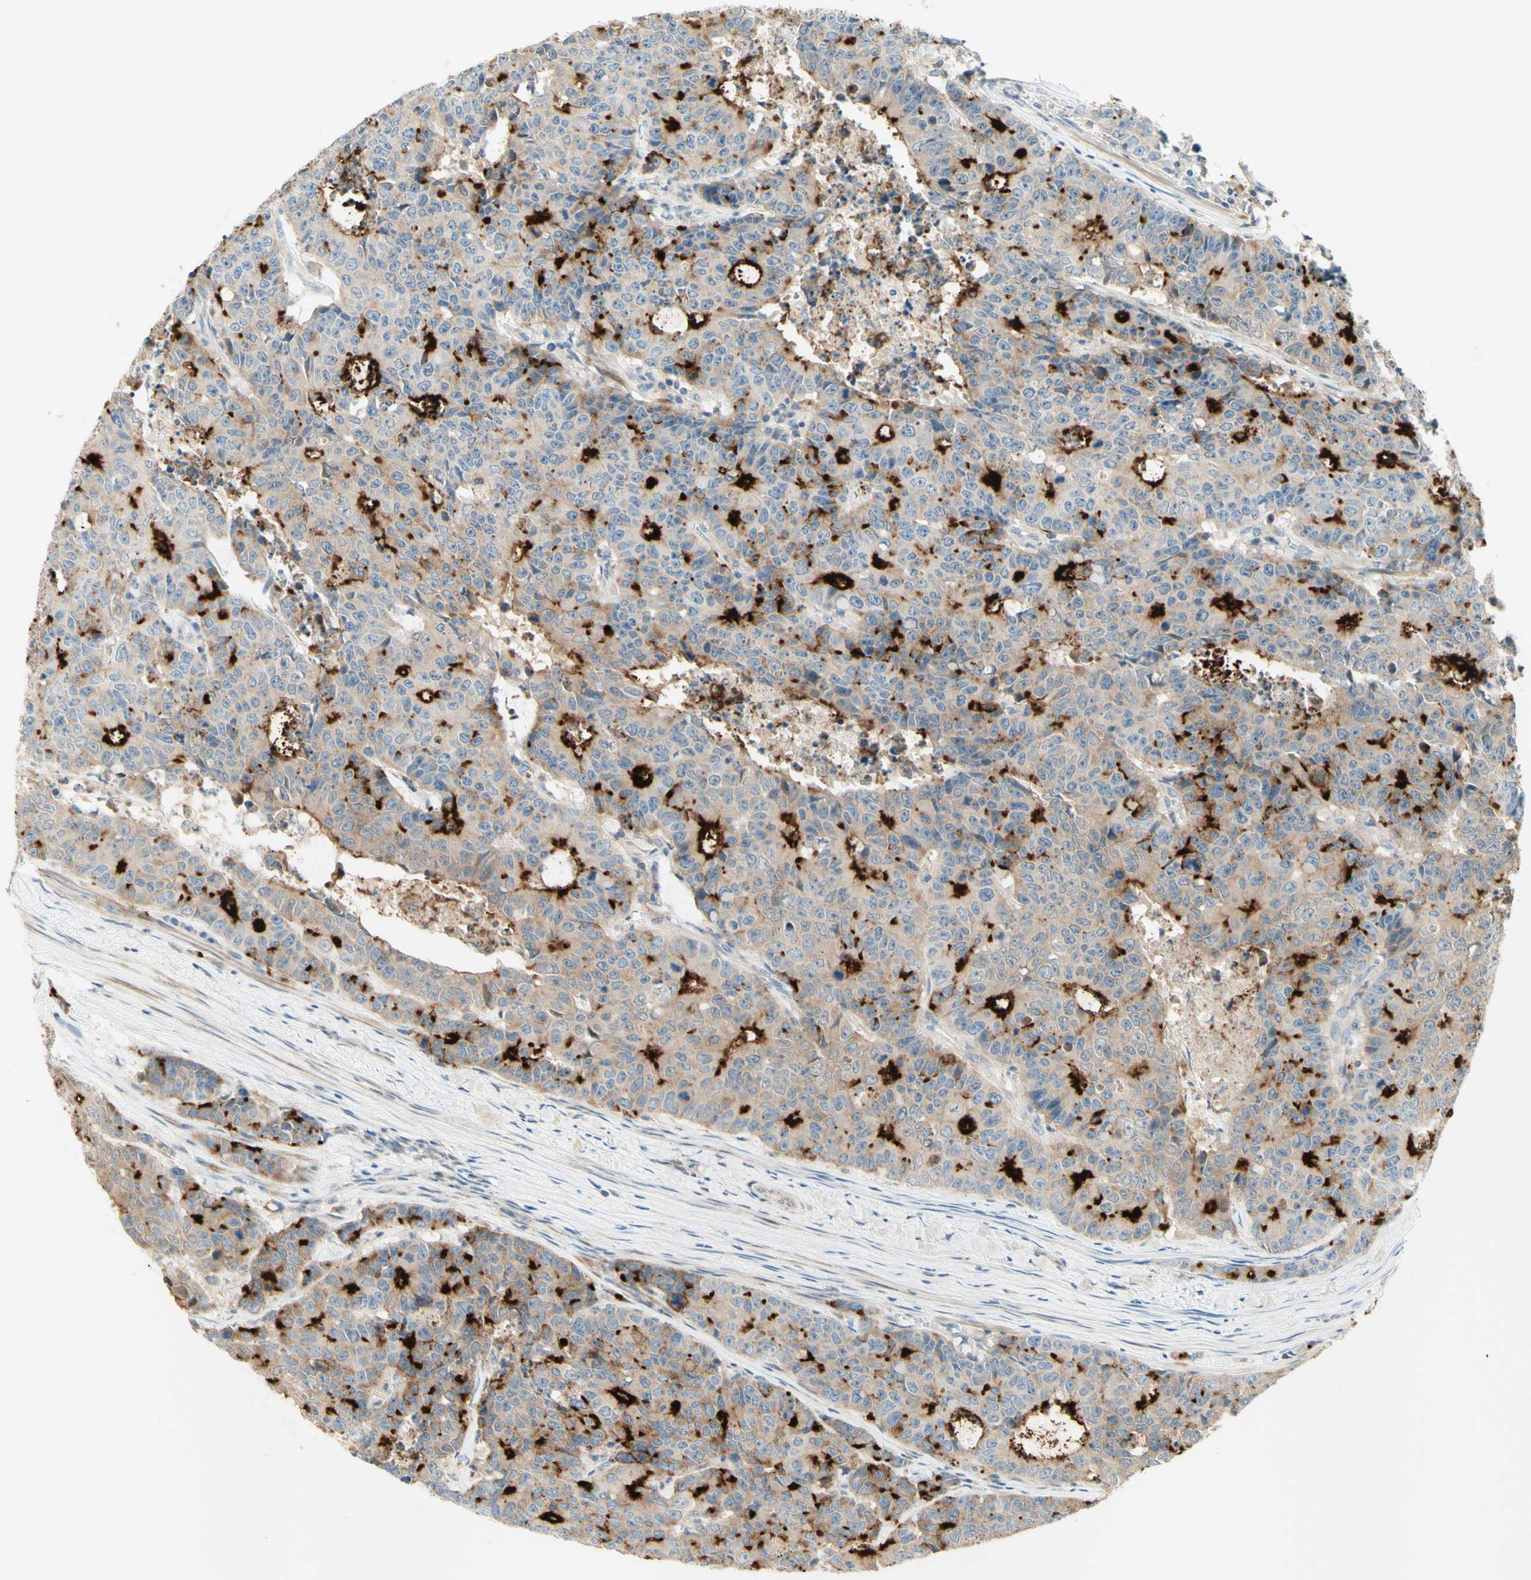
{"staining": {"intensity": "strong", "quantity": "<25%", "location": "cytoplasmic/membranous"}, "tissue": "colorectal cancer", "cell_type": "Tumor cells", "image_type": "cancer", "snomed": [{"axis": "morphology", "description": "Adenocarcinoma, NOS"}, {"axis": "topography", "description": "Colon"}], "caption": "Immunohistochemical staining of adenocarcinoma (colorectal) displays strong cytoplasmic/membranous protein expression in about <25% of tumor cells. (DAB (3,3'-diaminobenzidine) IHC with brightfield microscopy, high magnification).", "gene": "PROM1", "patient": {"sex": "female", "age": 86}}